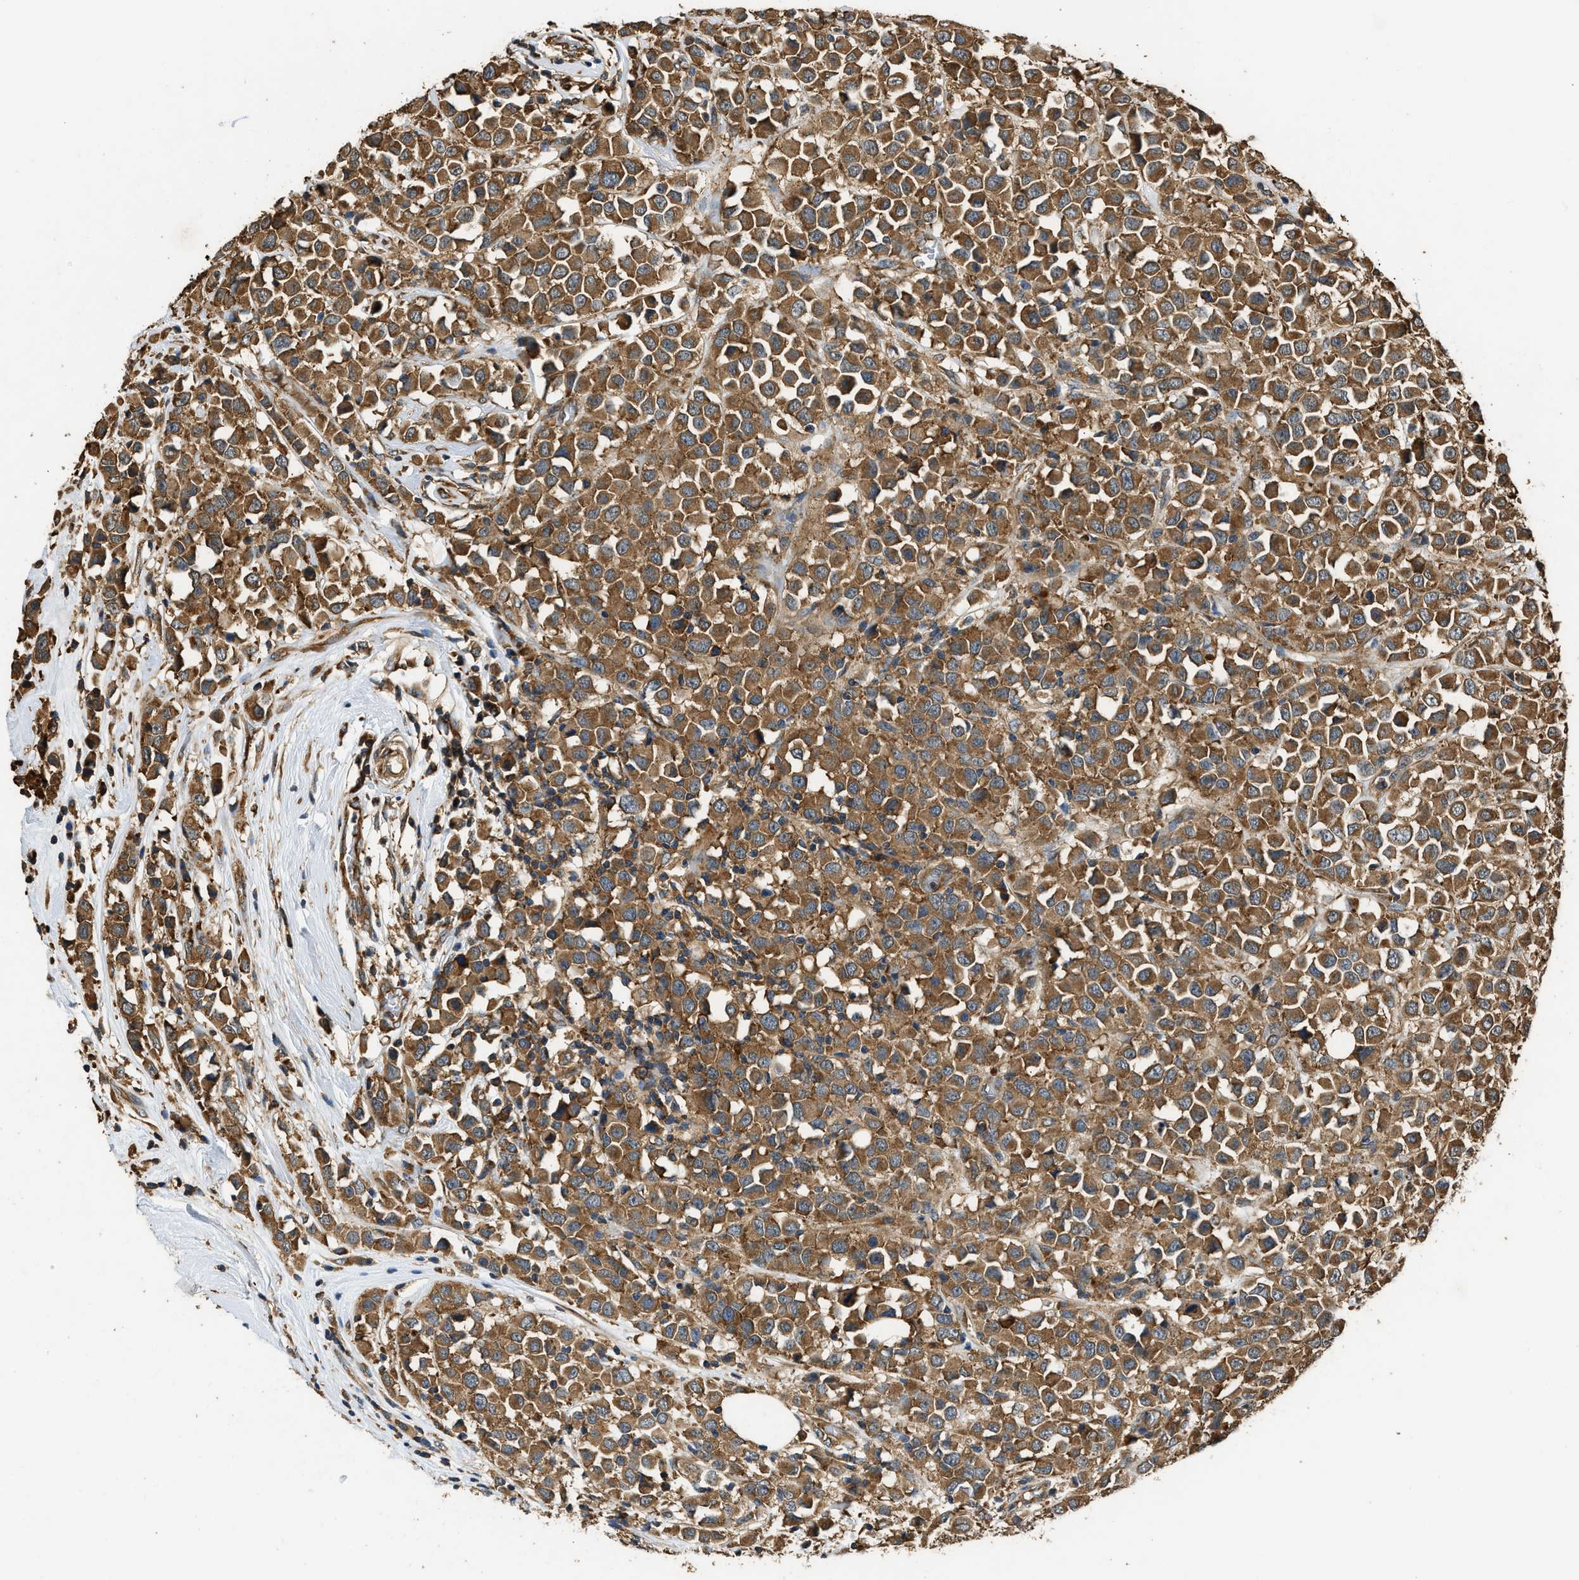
{"staining": {"intensity": "moderate", "quantity": ">75%", "location": "cytoplasmic/membranous"}, "tissue": "breast cancer", "cell_type": "Tumor cells", "image_type": "cancer", "snomed": [{"axis": "morphology", "description": "Duct carcinoma"}, {"axis": "topography", "description": "Breast"}], "caption": "Breast invasive ductal carcinoma was stained to show a protein in brown. There is medium levels of moderate cytoplasmic/membranous positivity in about >75% of tumor cells. The staining was performed using DAB (3,3'-diaminobenzidine), with brown indicating positive protein expression. Nuclei are stained blue with hematoxylin.", "gene": "SLC36A4", "patient": {"sex": "female", "age": 61}}